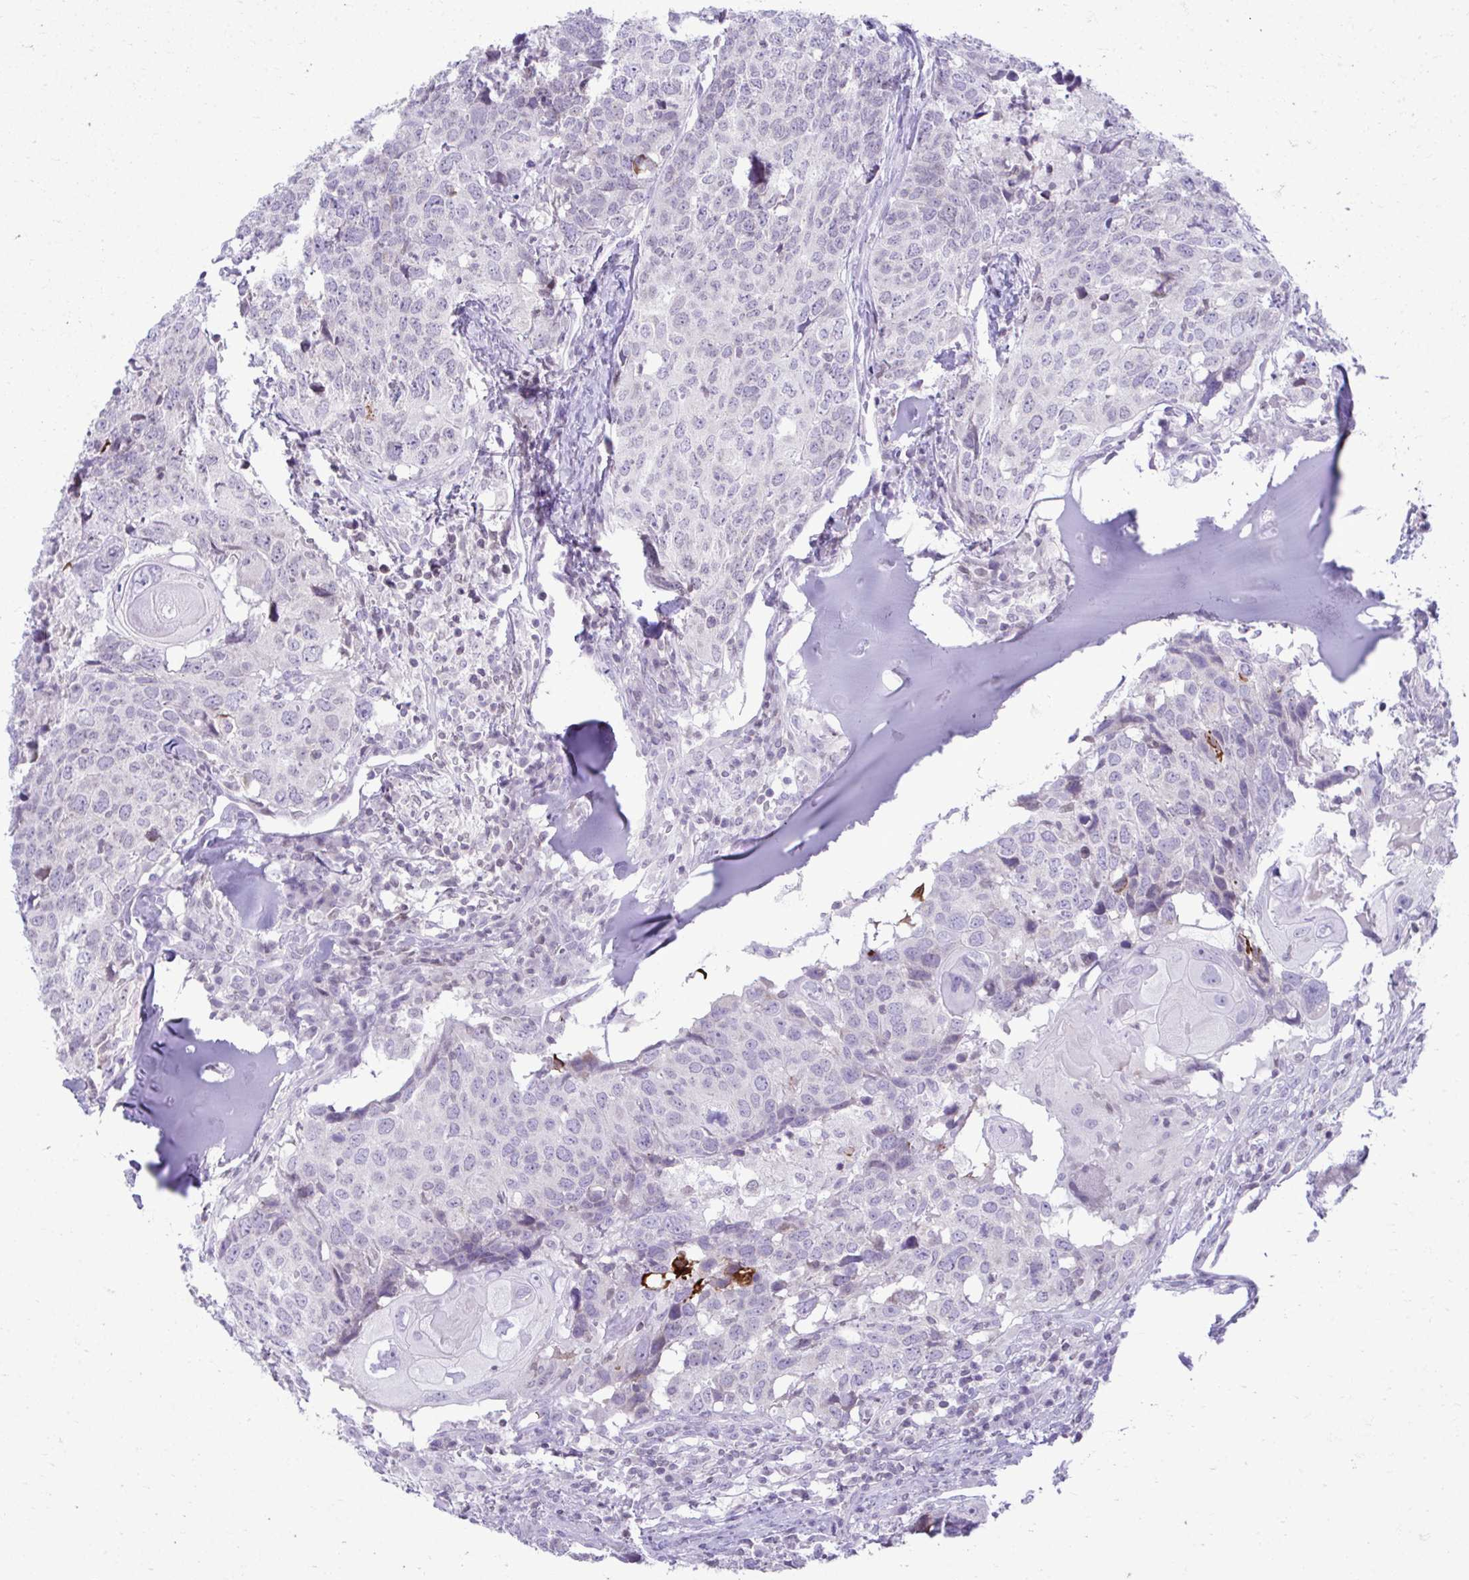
{"staining": {"intensity": "negative", "quantity": "none", "location": "none"}, "tissue": "head and neck cancer", "cell_type": "Tumor cells", "image_type": "cancer", "snomed": [{"axis": "morphology", "description": "Normal tissue, NOS"}, {"axis": "morphology", "description": "Squamous cell carcinoma, NOS"}, {"axis": "topography", "description": "Skeletal muscle"}, {"axis": "topography", "description": "Vascular tissue"}, {"axis": "topography", "description": "Peripheral nerve tissue"}, {"axis": "topography", "description": "Head-Neck"}], "caption": "This micrograph is of head and neck cancer stained with IHC to label a protein in brown with the nuclei are counter-stained blue. There is no expression in tumor cells.", "gene": "OR7A5", "patient": {"sex": "male", "age": 66}}